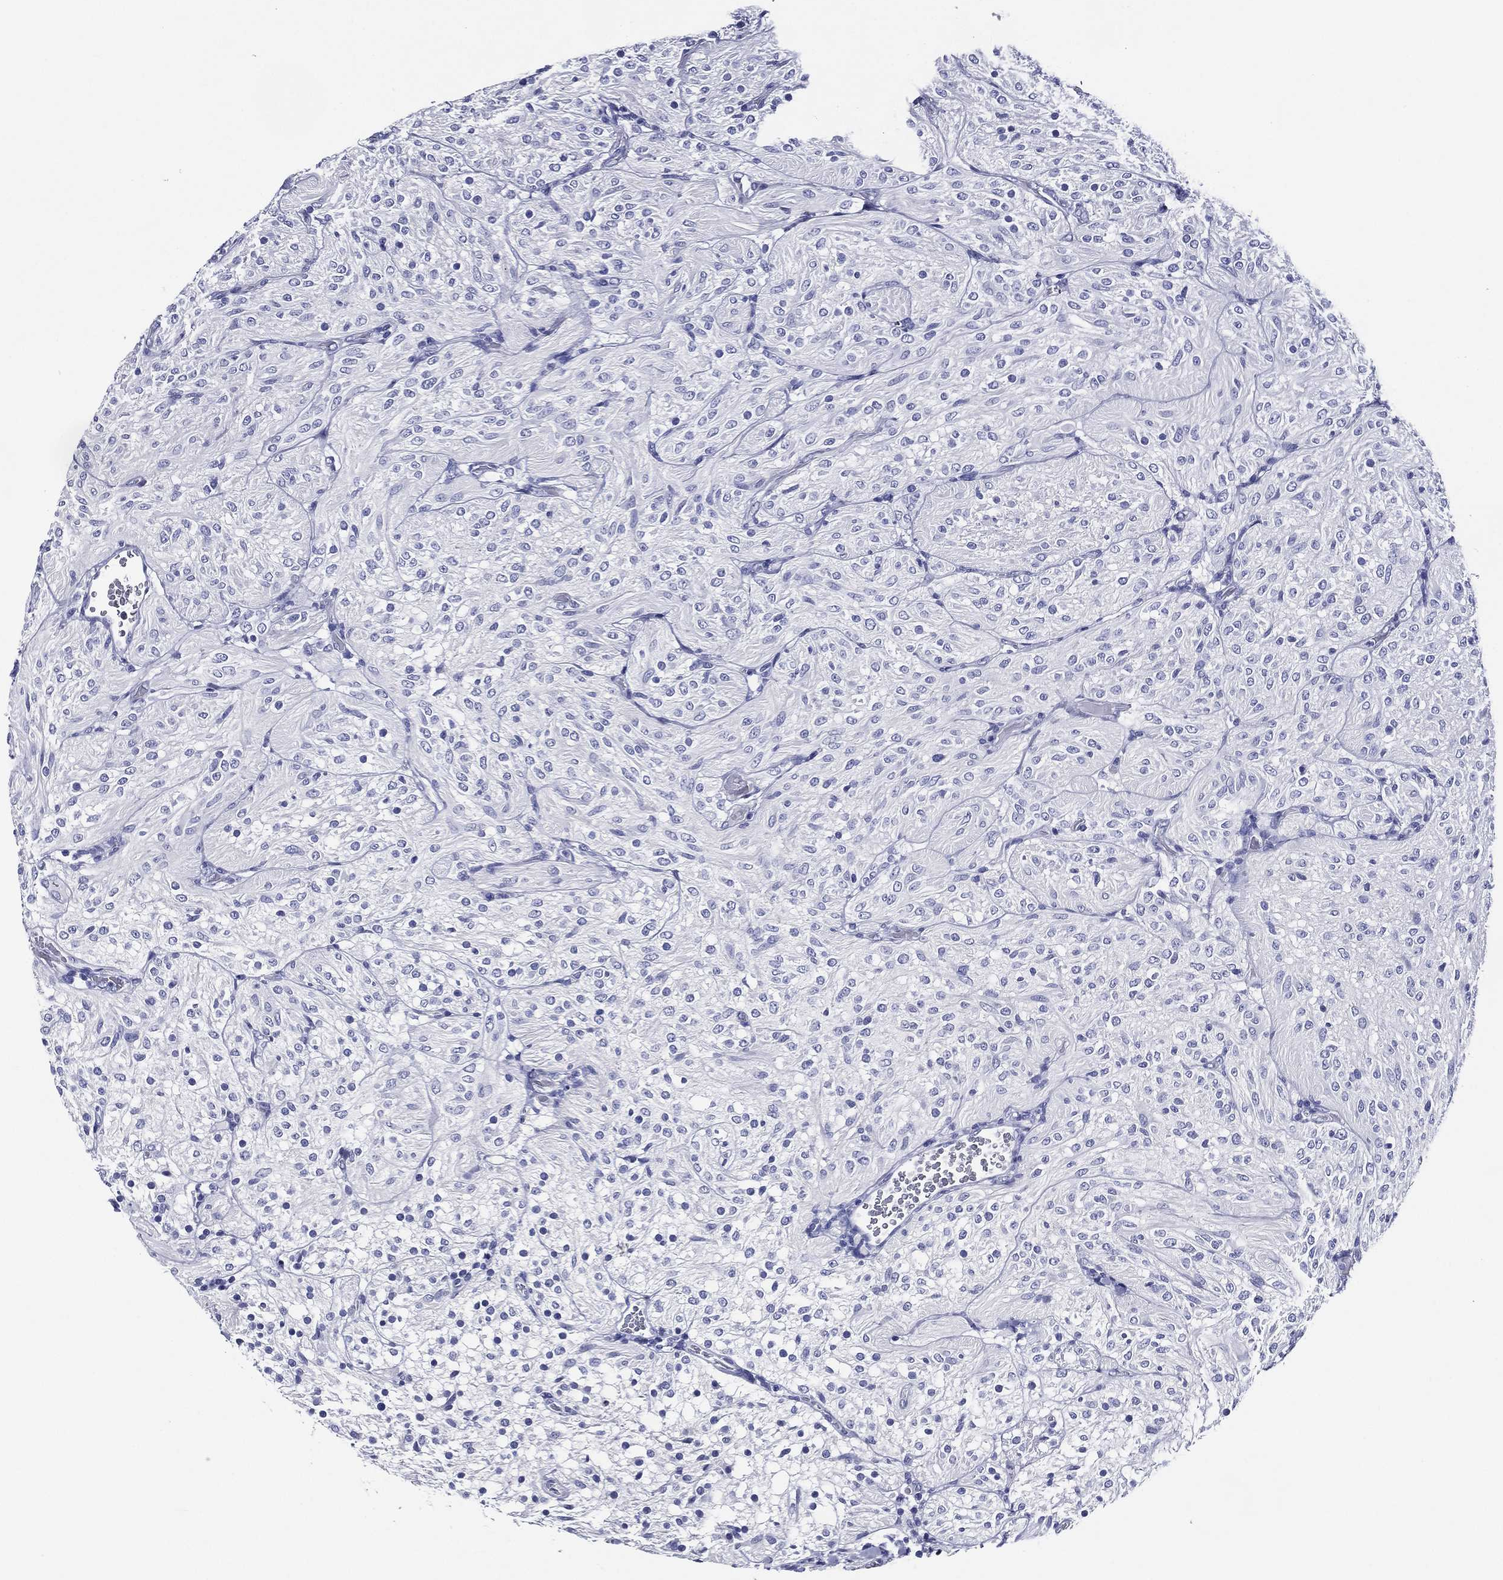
{"staining": {"intensity": "negative", "quantity": "none", "location": "none"}, "tissue": "glioma", "cell_type": "Tumor cells", "image_type": "cancer", "snomed": [{"axis": "morphology", "description": "Glioma, malignant, Low grade"}, {"axis": "topography", "description": "Brain"}], "caption": "This is a photomicrograph of immunohistochemistry (IHC) staining of low-grade glioma (malignant), which shows no expression in tumor cells.", "gene": "ACE2", "patient": {"sex": "male", "age": 3}}